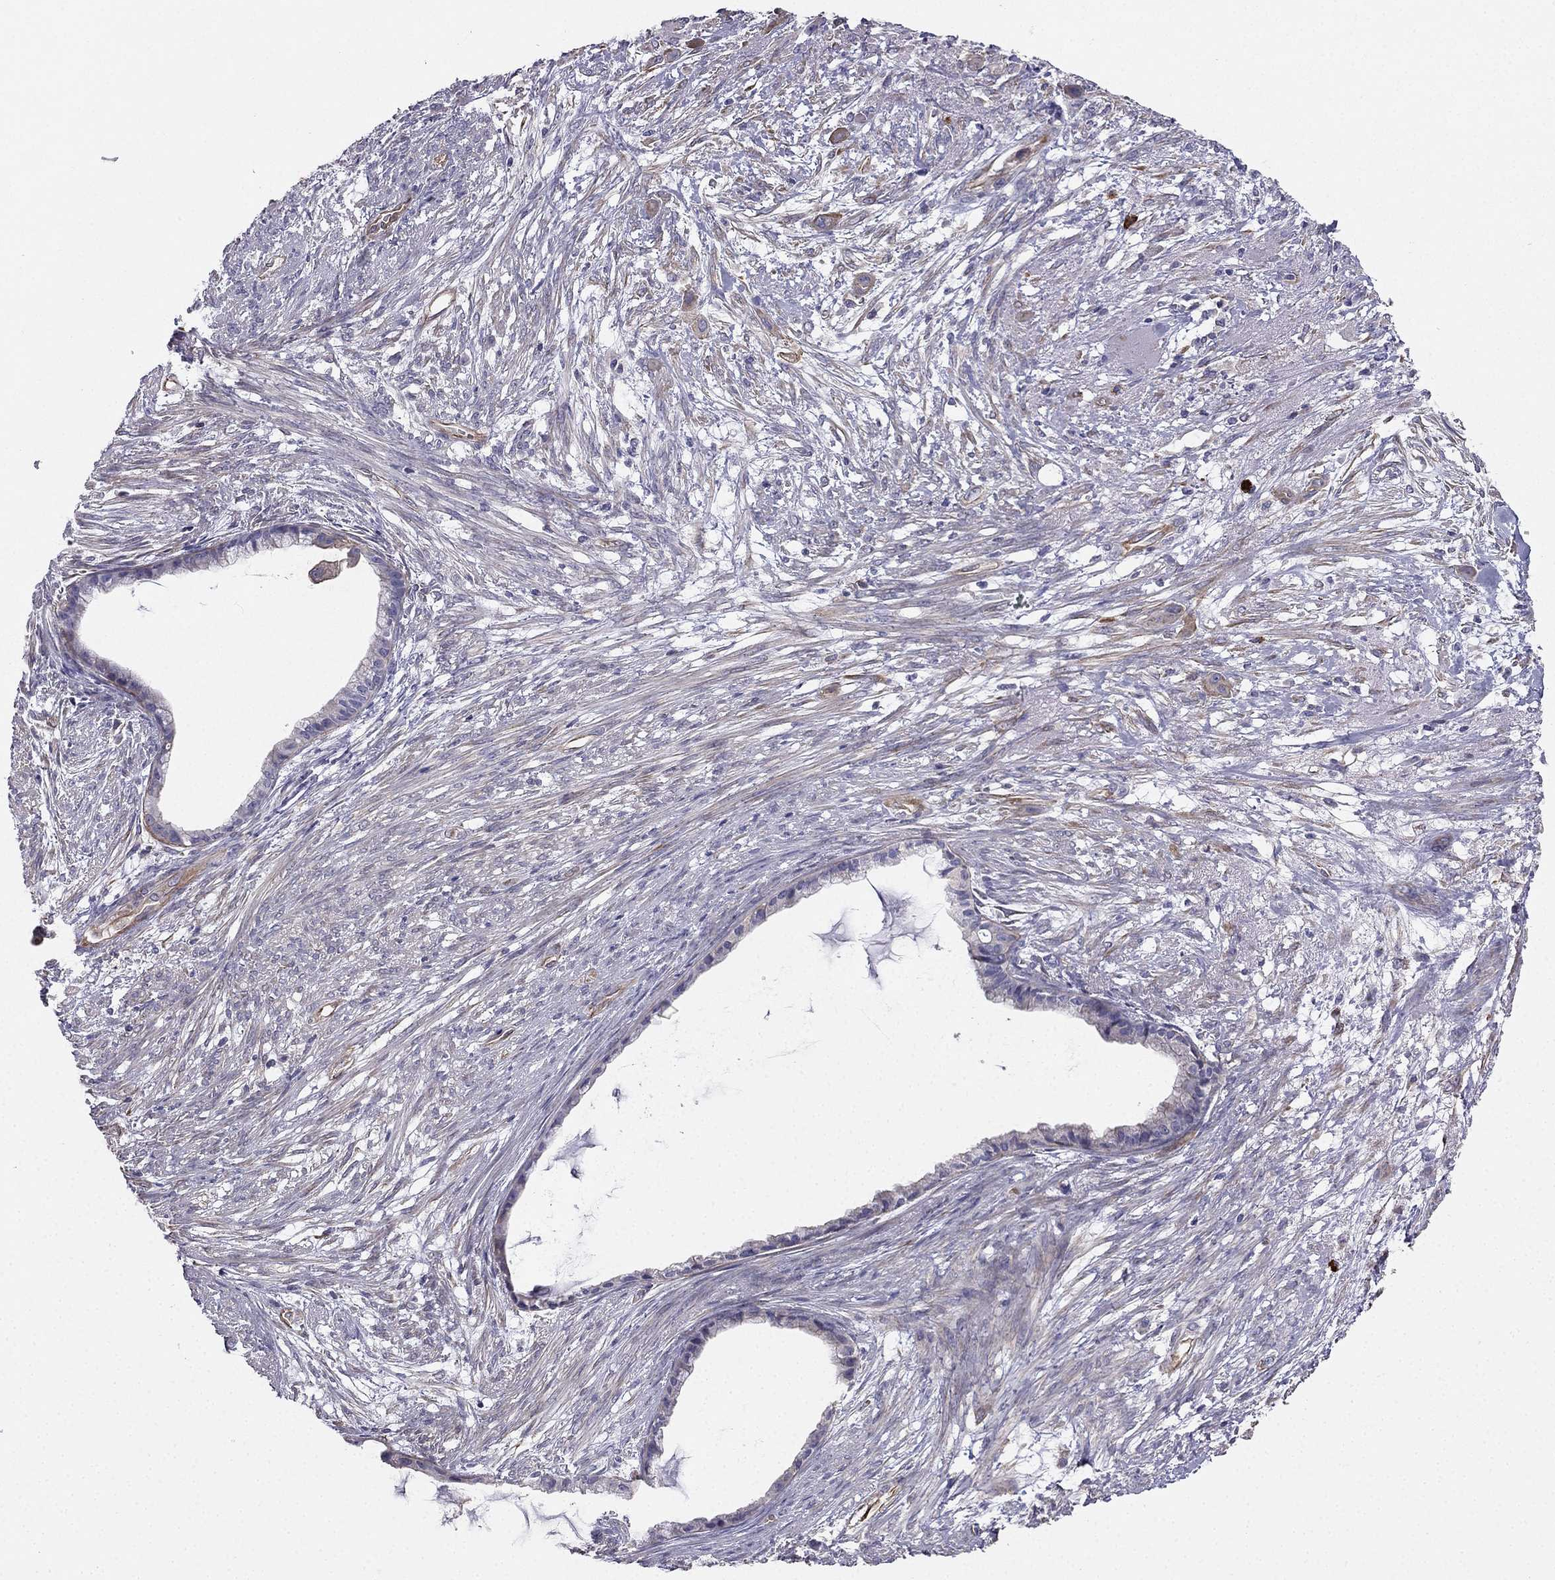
{"staining": {"intensity": "negative", "quantity": "none", "location": "none"}, "tissue": "endometrial cancer", "cell_type": "Tumor cells", "image_type": "cancer", "snomed": [{"axis": "morphology", "description": "Adenocarcinoma, NOS"}, {"axis": "topography", "description": "Endometrium"}], "caption": "DAB immunohistochemical staining of human endometrial cancer displays no significant expression in tumor cells.", "gene": "ENOX1", "patient": {"sex": "female", "age": 86}}